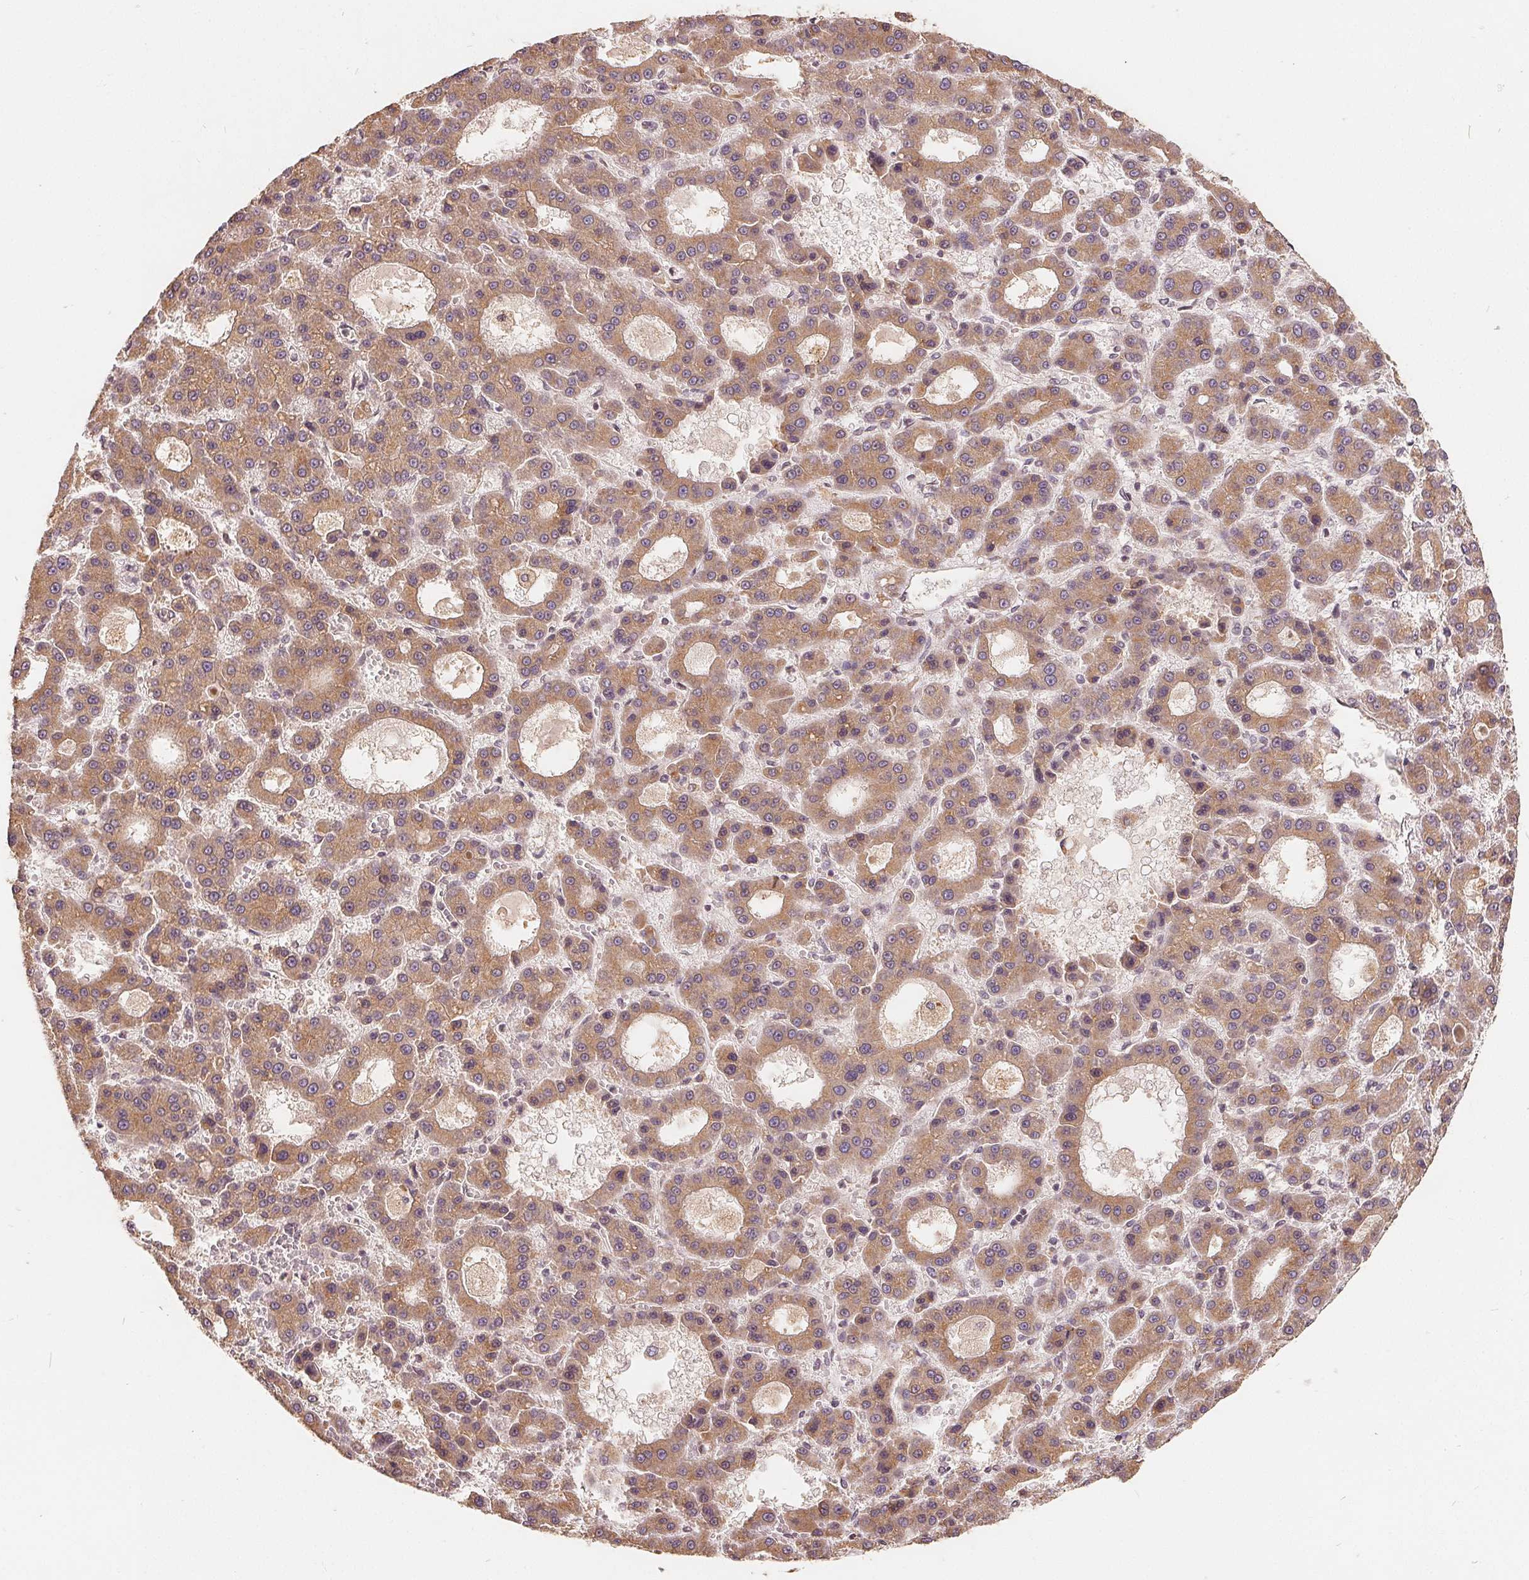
{"staining": {"intensity": "moderate", "quantity": ">75%", "location": "cytoplasmic/membranous"}, "tissue": "liver cancer", "cell_type": "Tumor cells", "image_type": "cancer", "snomed": [{"axis": "morphology", "description": "Carcinoma, Hepatocellular, NOS"}, {"axis": "topography", "description": "Liver"}], "caption": "The image exhibits staining of liver cancer (hepatocellular carcinoma), revealing moderate cytoplasmic/membranous protein expression (brown color) within tumor cells.", "gene": "CDIPT", "patient": {"sex": "male", "age": 70}}